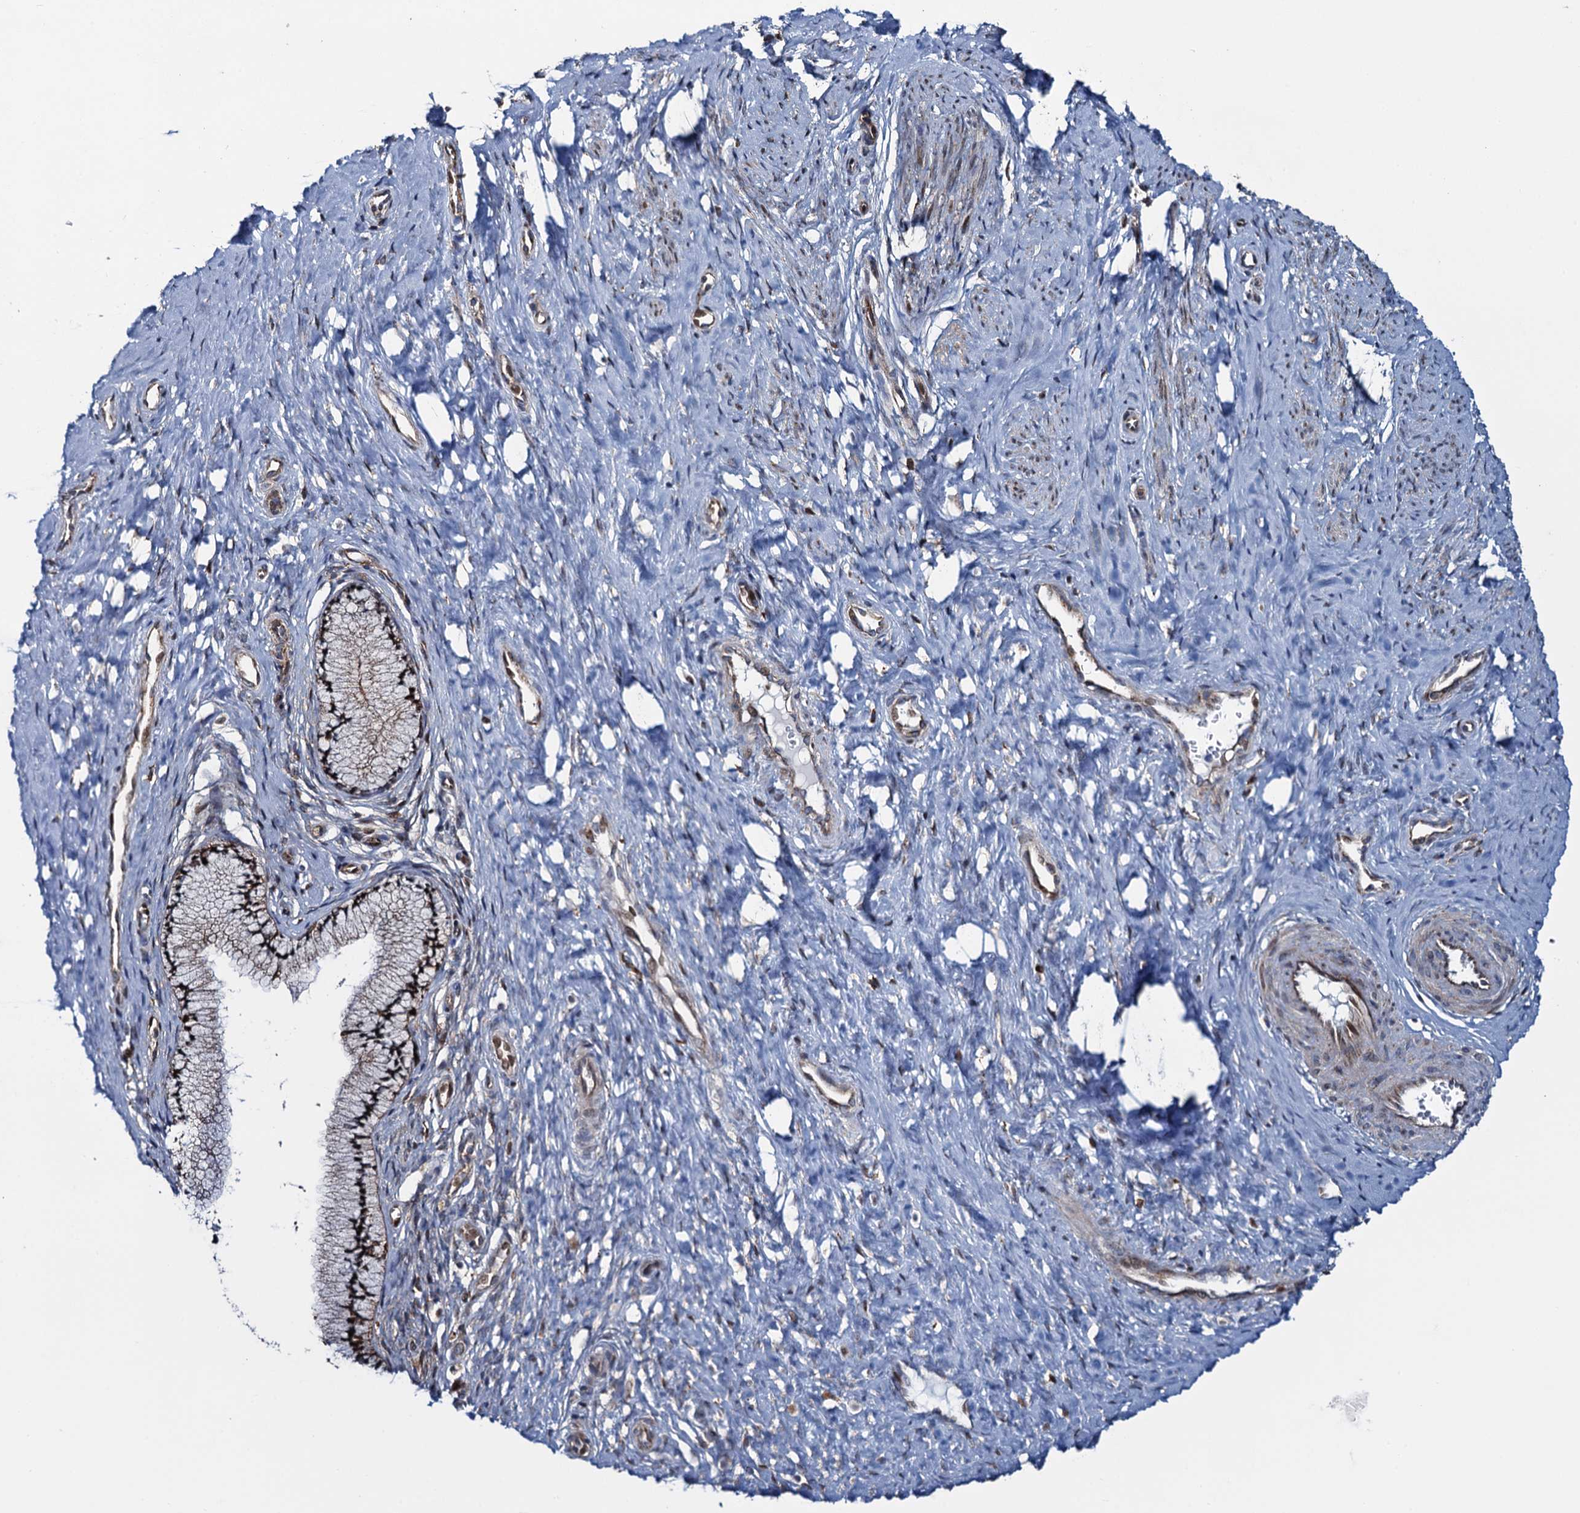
{"staining": {"intensity": "moderate", "quantity": "25%-75%", "location": "cytoplasmic/membranous,nuclear"}, "tissue": "cervix", "cell_type": "Glandular cells", "image_type": "normal", "snomed": [{"axis": "morphology", "description": "Normal tissue, NOS"}, {"axis": "topography", "description": "Cervix"}], "caption": "This photomicrograph reveals unremarkable cervix stained with IHC to label a protein in brown. The cytoplasmic/membranous,nuclear of glandular cells show moderate positivity for the protein. Nuclei are counter-stained blue.", "gene": "CCDC102A", "patient": {"sex": "female", "age": 36}}